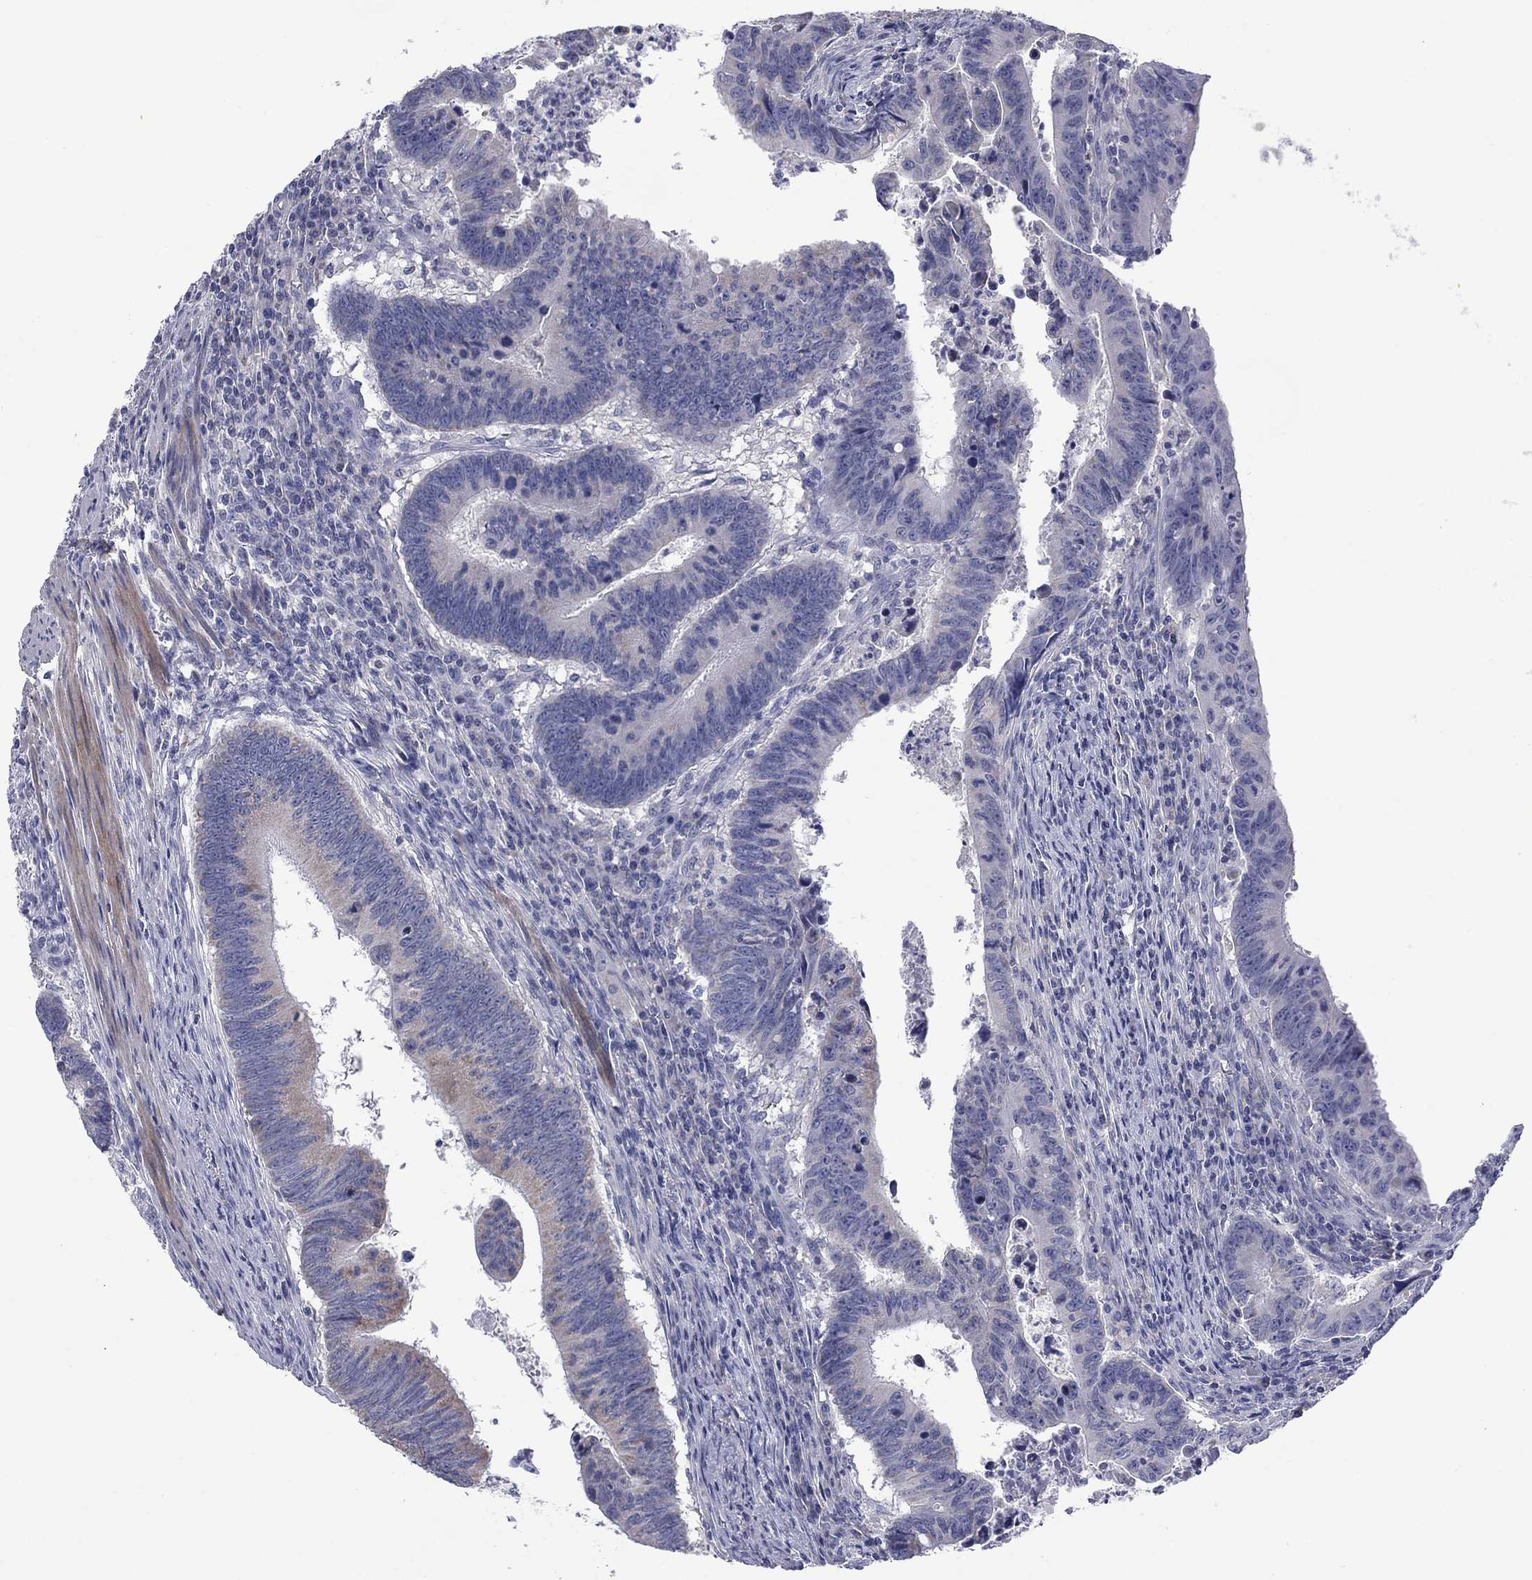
{"staining": {"intensity": "weak", "quantity": "<25%", "location": "cytoplasmic/membranous"}, "tissue": "colorectal cancer", "cell_type": "Tumor cells", "image_type": "cancer", "snomed": [{"axis": "morphology", "description": "Adenocarcinoma, NOS"}, {"axis": "topography", "description": "Colon"}], "caption": "Colorectal cancer stained for a protein using IHC demonstrates no positivity tumor cells.", "gene": "FRK", "patient": {"sex": "female", "age": 87}}